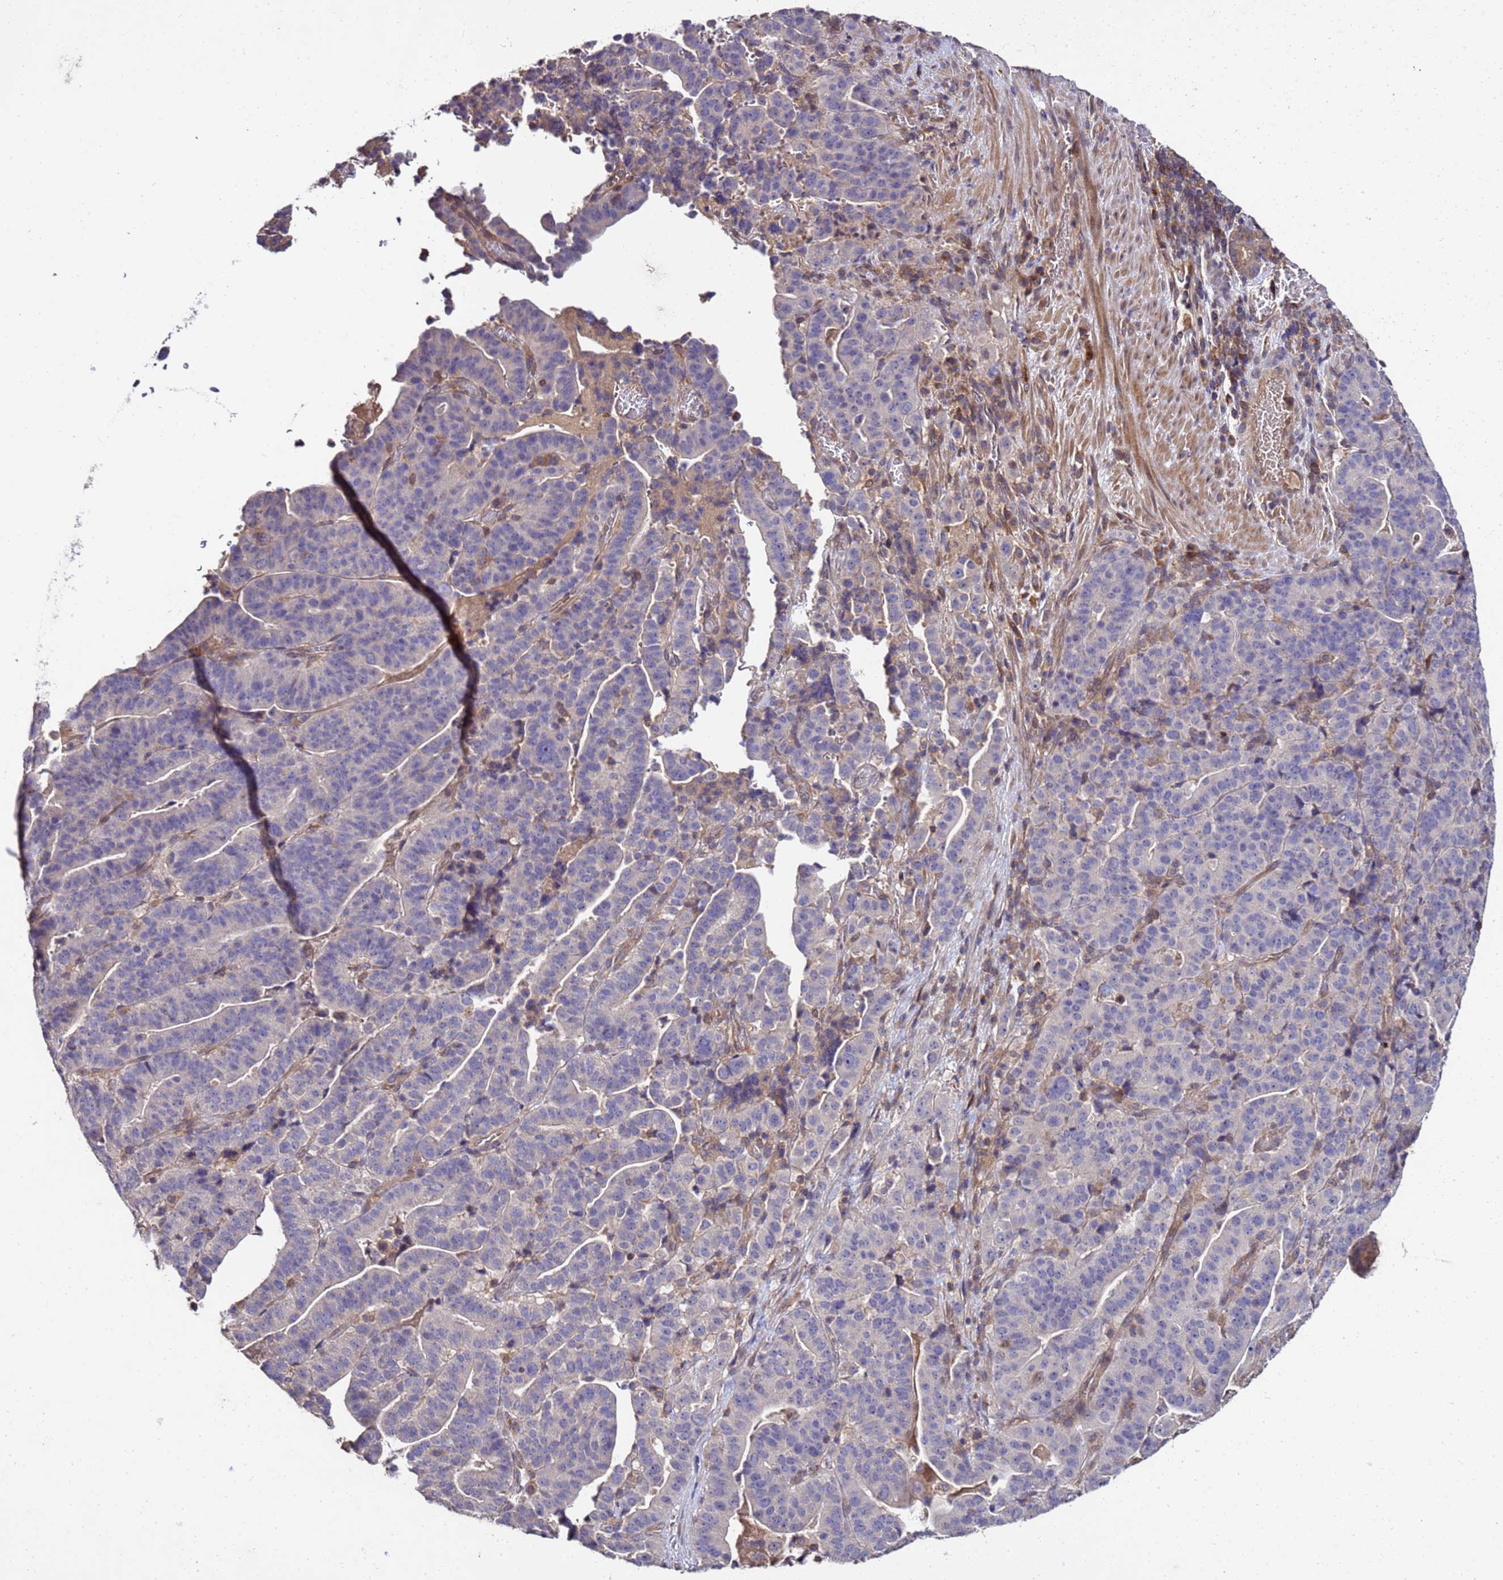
{"staining": {"intensity": "negative", "quantity": "none", "location": "none"}, "tissue": "stomach cancer", "cell_type": "Tumor cells", "image_type": "cancer", "snomed": [{"axis": "morphology", "description": "Adenocarcinoma, NOS"}, {"axis": "topography", "description": "Stomach"}], "caption": "Human adenocarcinoma (stomach) stained for a protein using immunohistochemistry (IHC) shows no positivity in tumor cells.", "gene": "GSPT2", "patient": {"sex": "male", "age": 48}}